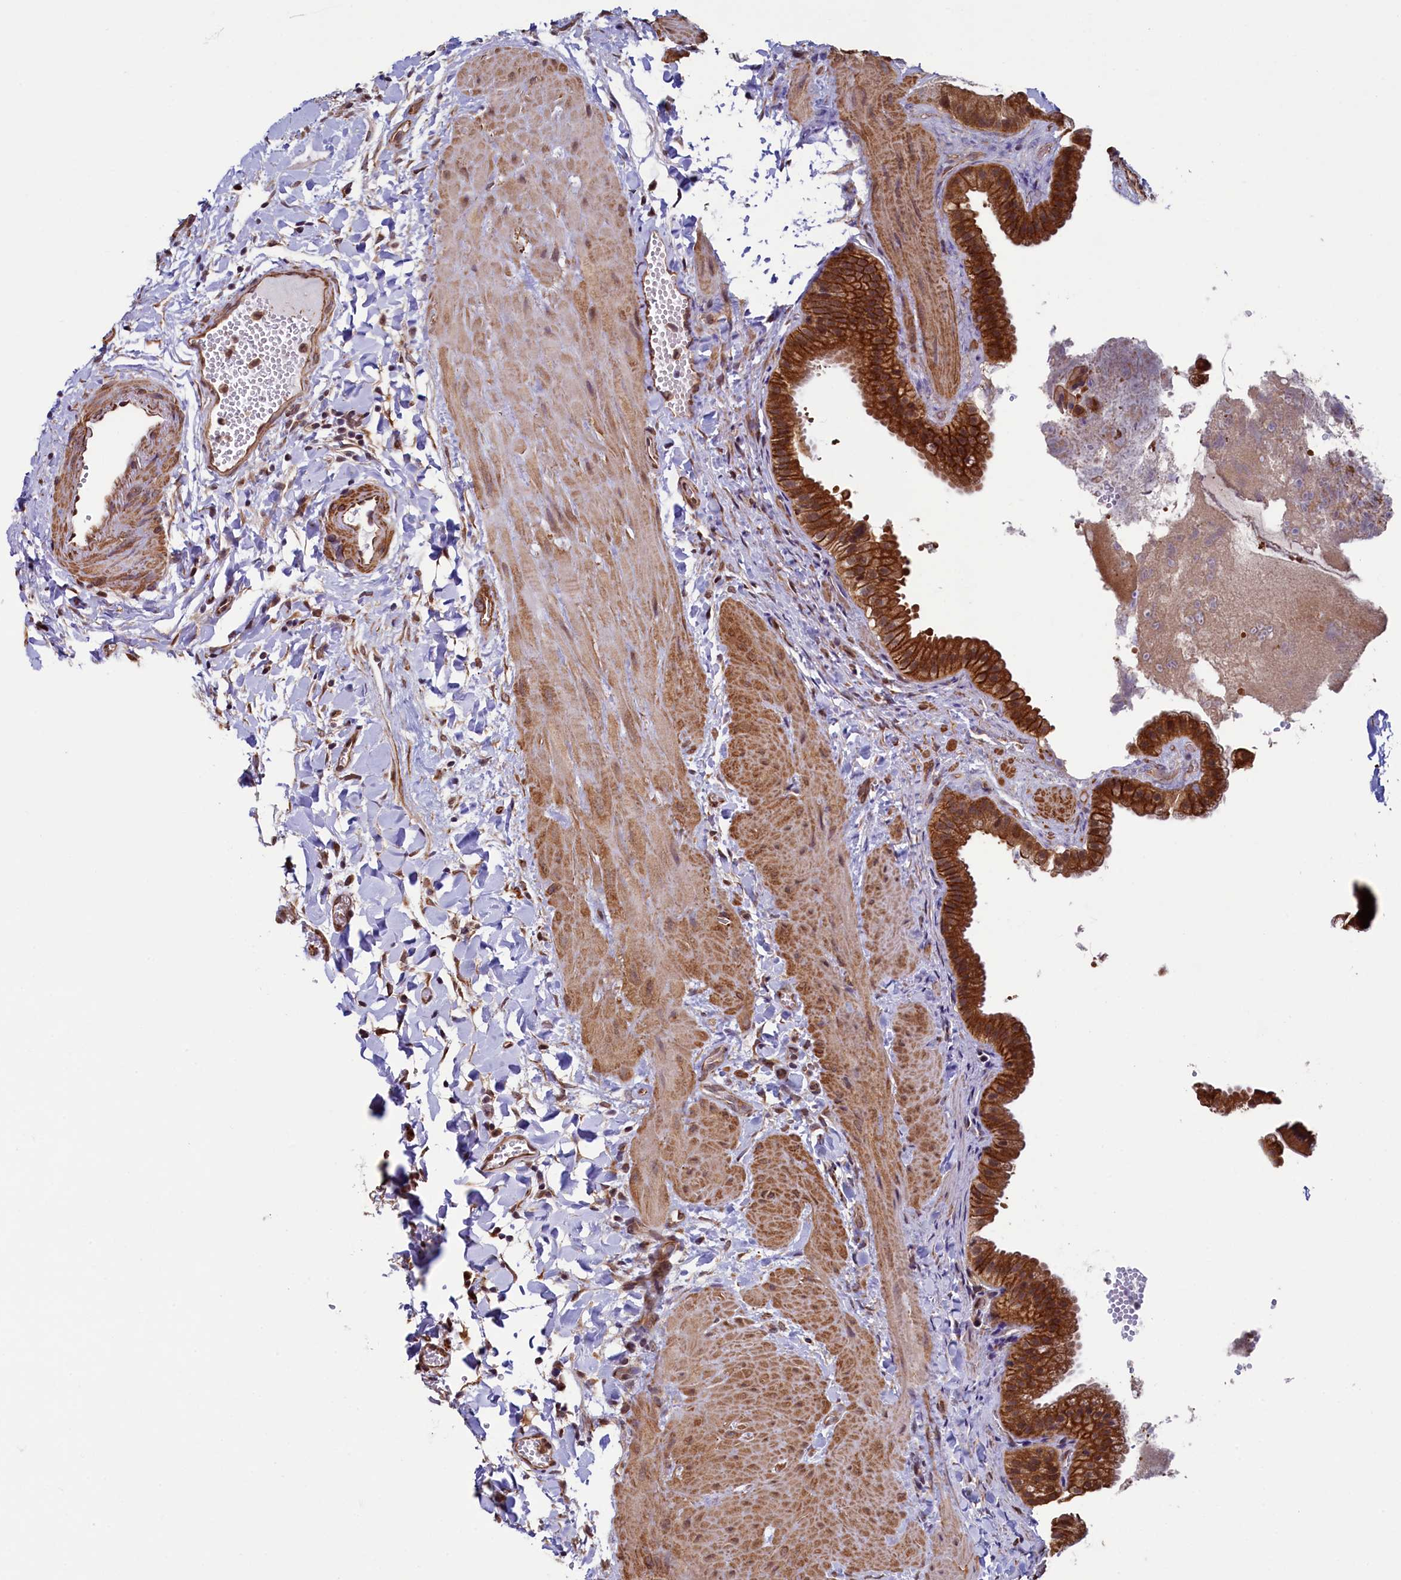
{"staining": {"intensity": "strong", "quantity": ">75%", "location": "cytoplasmic/membranous"}, "tissue": "gallbladder", "cell_type": "Glandular cells", "image_type": "normal", "snomed": [{"axis": "morphology", "description": "Normal tissue, NOS"}, {"axis": "topography", "description": "Gallbladder"}], "caption": "Protein expression analysis of benign human gallbladder reveals strong cytoplasmic/membranous staining in approximately >75% of glandular cells. Nuclei are stained in blue.", "gene": "LEO1", "patient": {"sex": "male", "age": 55}}